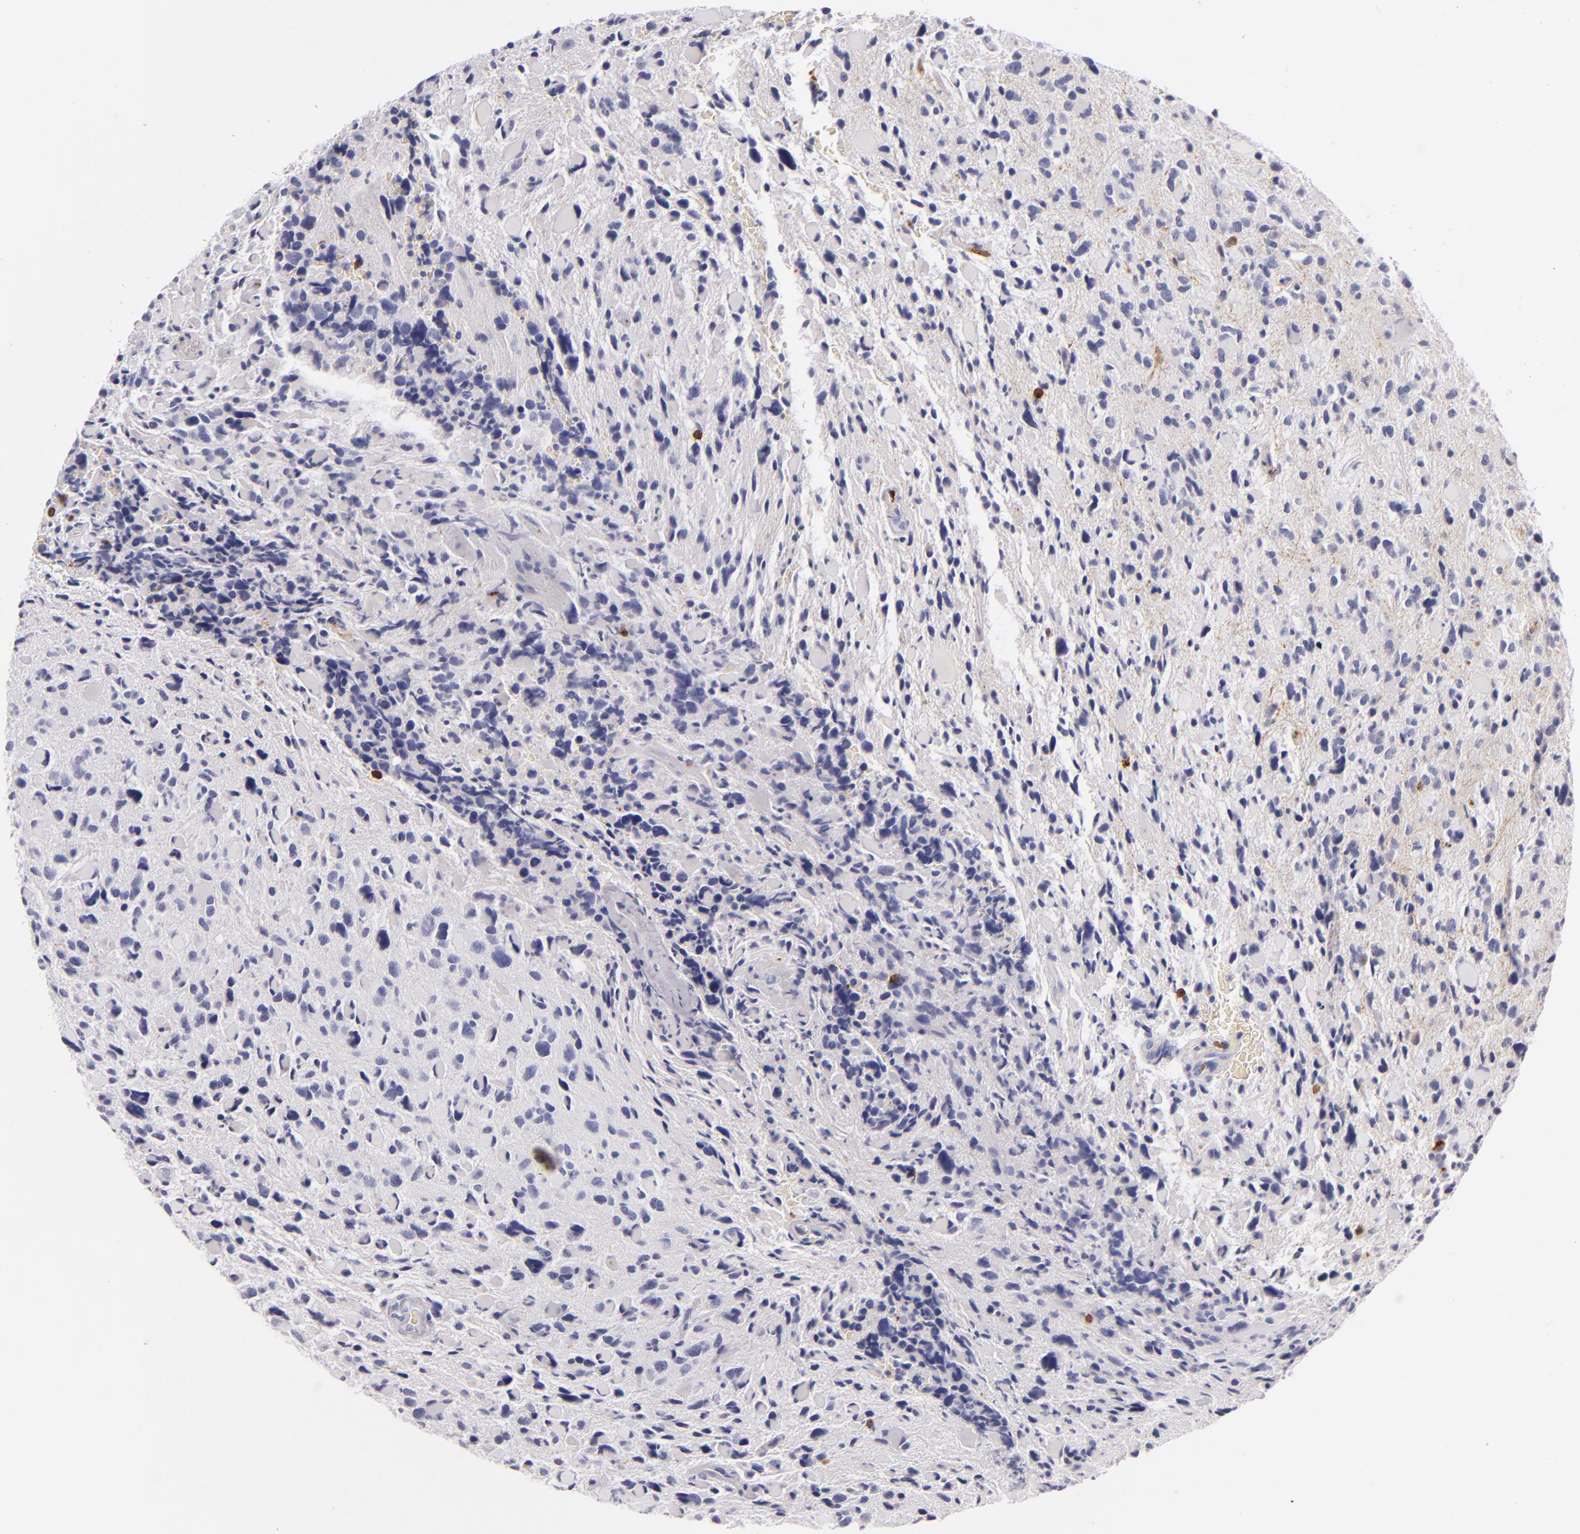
{"staining": {"intensity": "negative", "quantity": "none", "location": "none"}, "tissue": "glioma", "cell_type": "Tumor cells", "image_type": "cancer", "snomed": [{"axis": "morphology", "description": "Glioma, malignant, High grade"}, {"axis": "topography", "description": "Brain"}], "caption": "The photomicrograph reveals no significant positivity in tumor cells of glioma.", "gene": "LAT", "patient": {"sex": "female", "age": 37}}